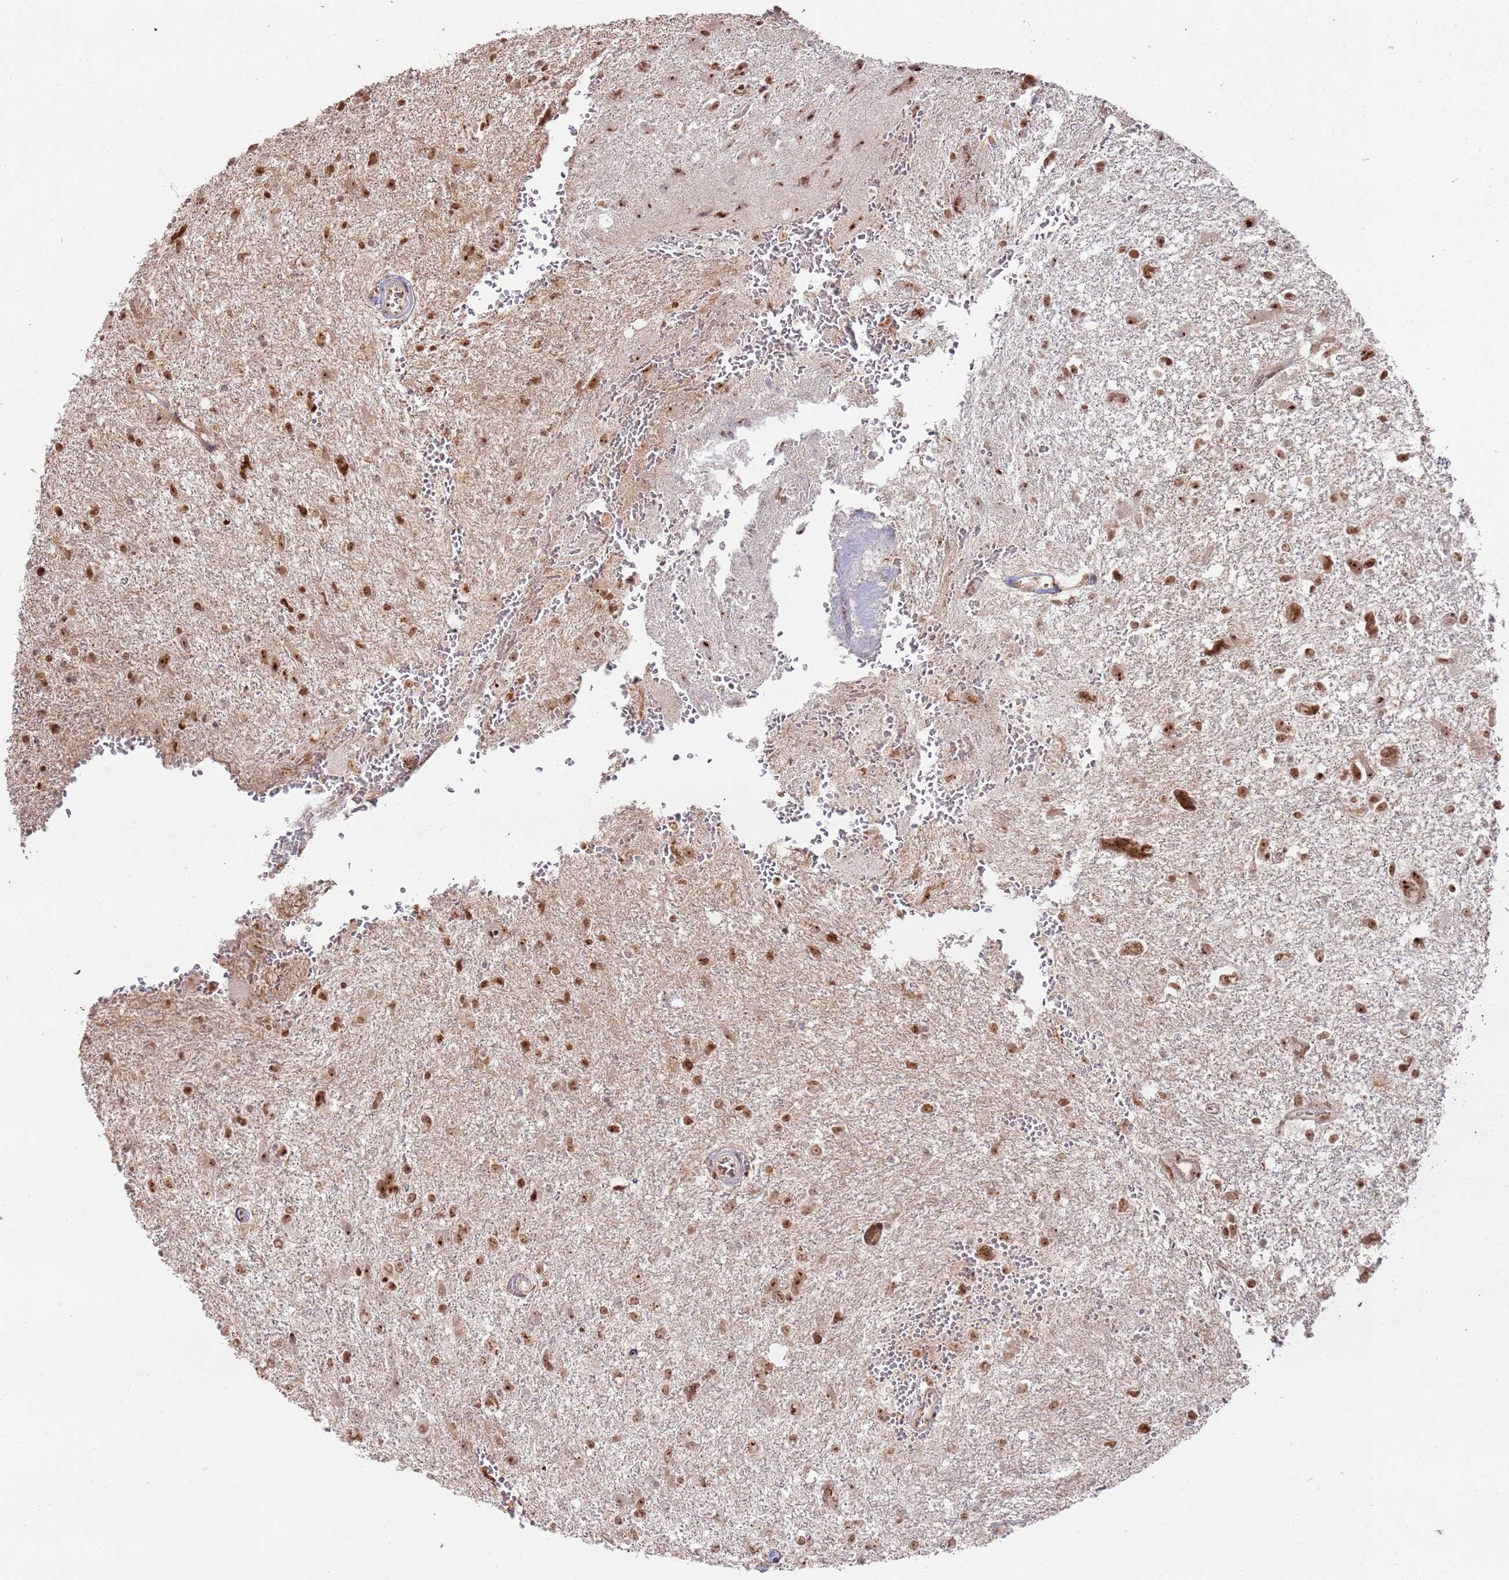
{"staining": {"intensity": "strong", "quantity": ">75%", "location": "cytoplasmic/membranous,nuclear"}, "tissue": "glioma", "cell_type": "Tumor cells", "image_type": "cancer", "snomed": [{"axis": "morphology", "description": "Glioma, malignant, High grade"}, {"axis": "topography", "description": "Brain"}], "caption": "A brown stain labels strong cytoplasmic/membranous and nuclear positivity of a protein in glioma tumor cells.", "gene": "UTP11", "patient": {"sex": "male", "age": 61}}